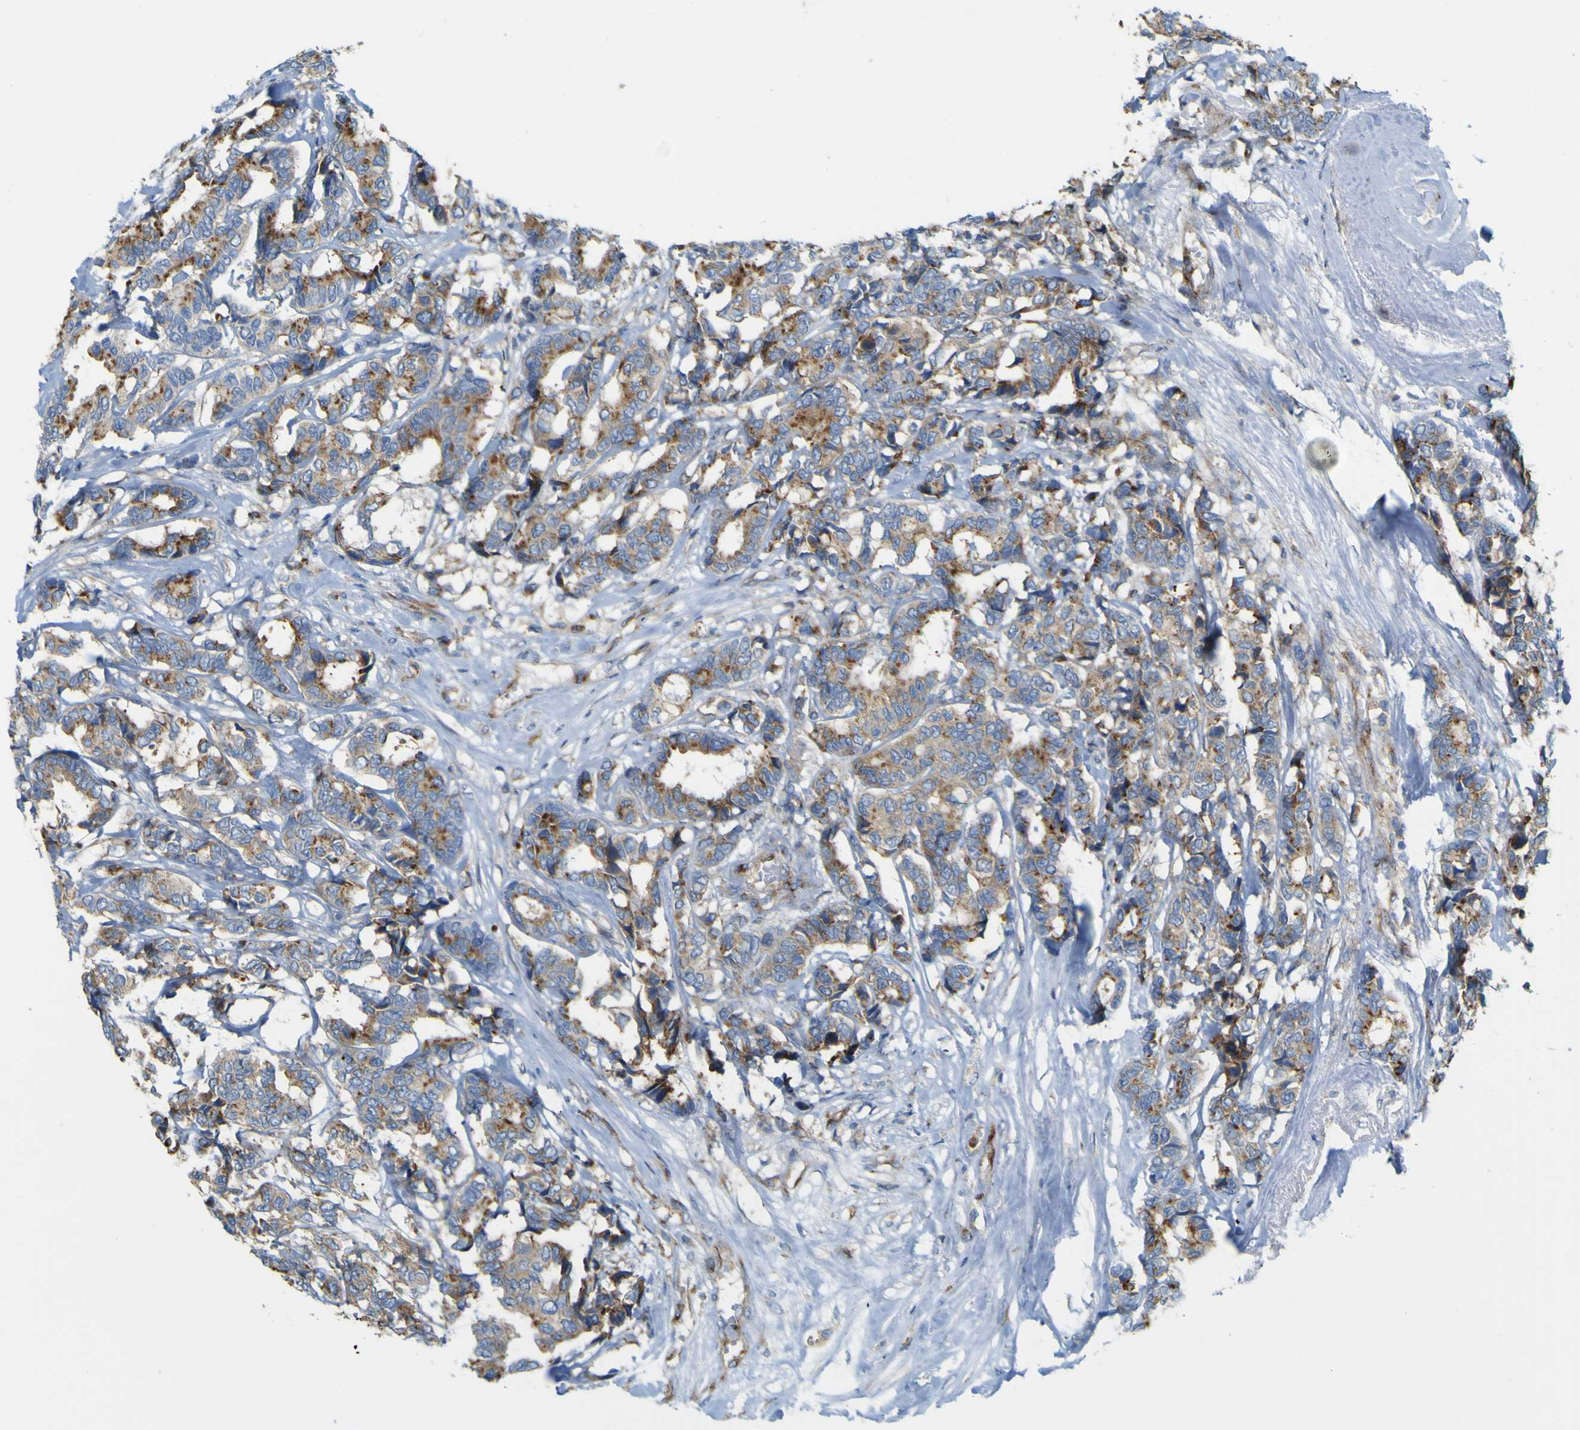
{"staining": {"intensity": "weak", "quantity": ">75%", "location": "cytoplasmic/membranous"}, "tissue": "breast cancer", "cell_type": "Tumor cells", "image_type": "cancer", "snomed": [{"axis": "morphology", "description": "Duct carcinoma"}, {"axis": "topography", "description": "Breast"}], "caption": "Breast cancer stained with a brown dye reveals weak cytoplasmic/membranous positive staining in about >75% of tumor cells.", "gene": "IGF2R", "patient": {"sex": "female", "age": 87}}